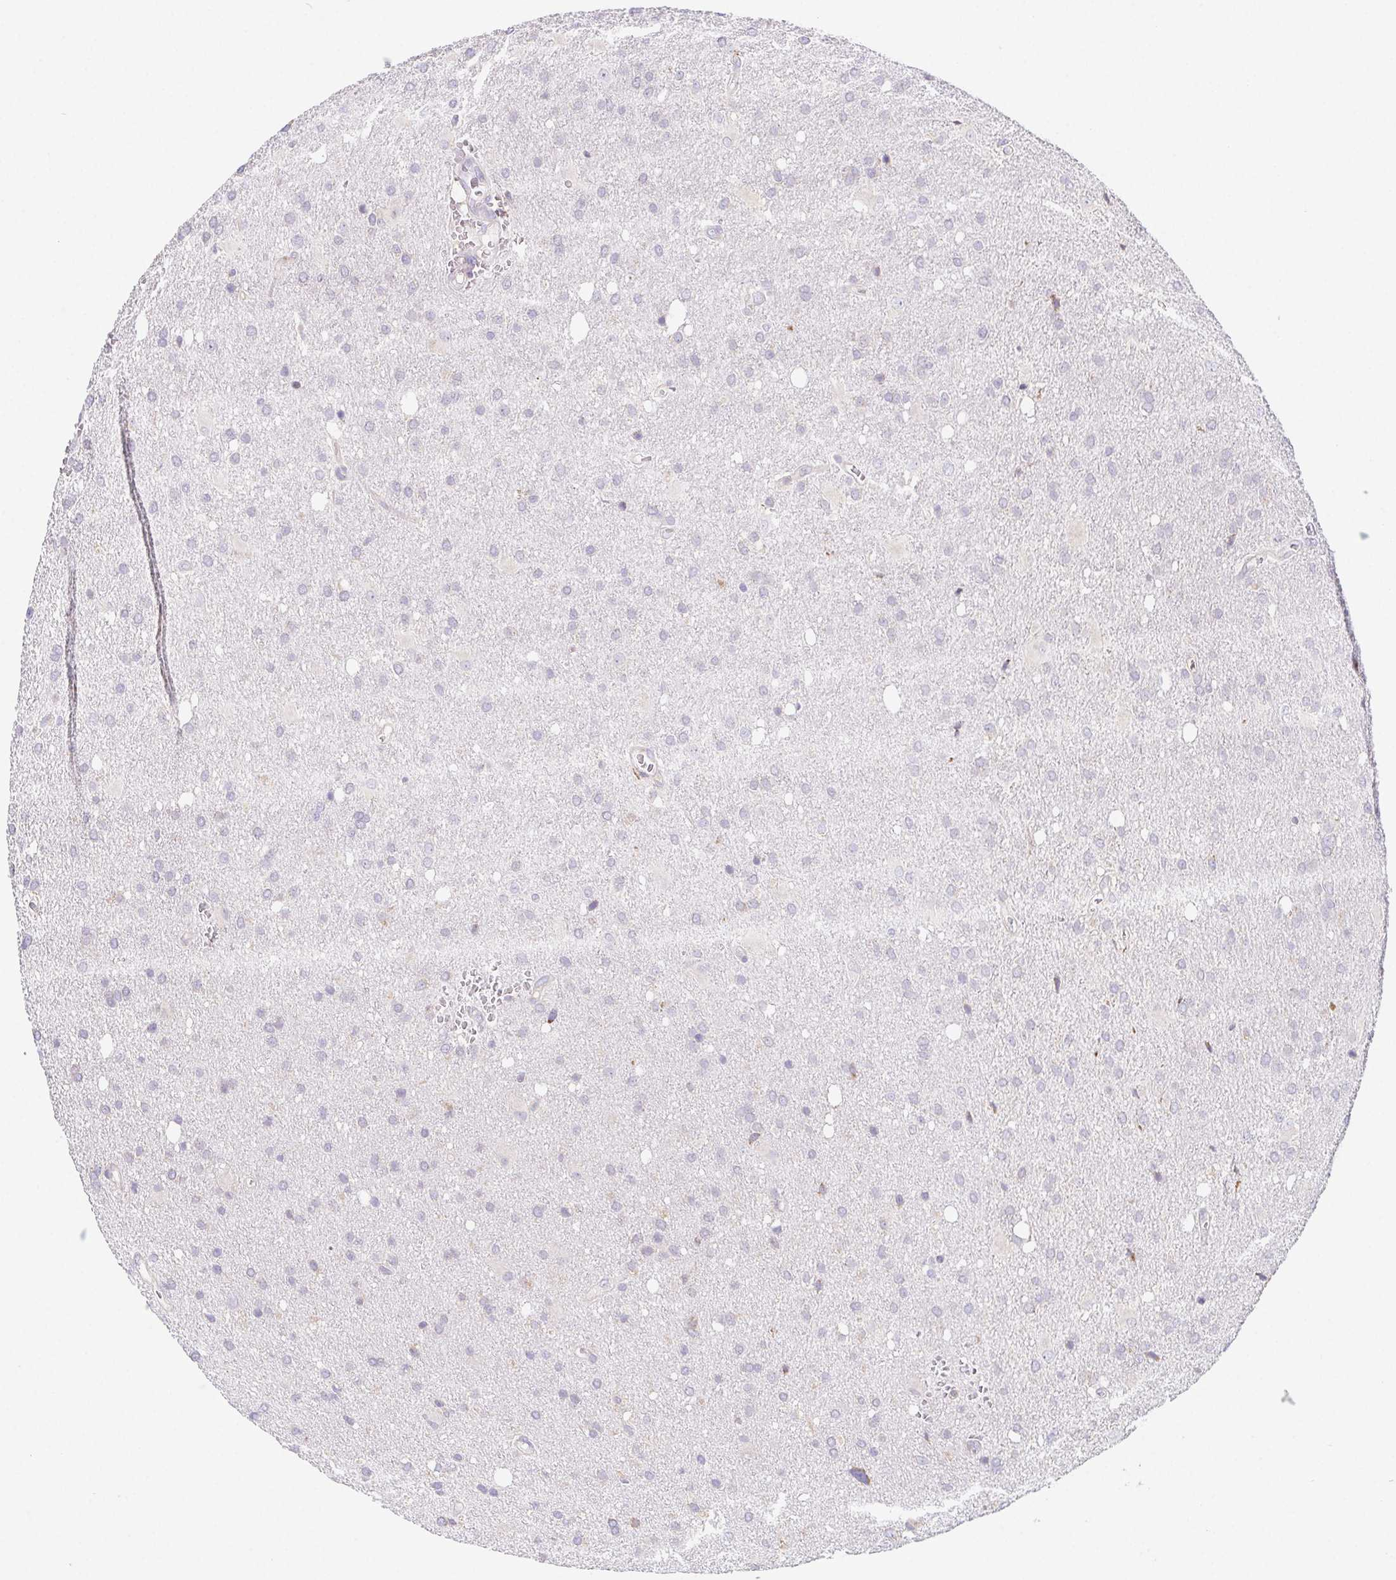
{"staining": {"intensity": "negative", "quantity": "none", "location": "none"}, "tissue": "glioma", "cell_type": "Tumor cells", "image_type": "cancer", "snomed": [{"axis": "morphology", "description": "Glioma, malignant, Low grade"}, {"axis": "topography", "description": "Brain"}], "caption": "Low-grade glioma (malignant) was stained to show a protein in brown. There is no significant staining in tumor cells.", "gene": "ADAM8", "patient": {"sex": "male", "age": 66}}